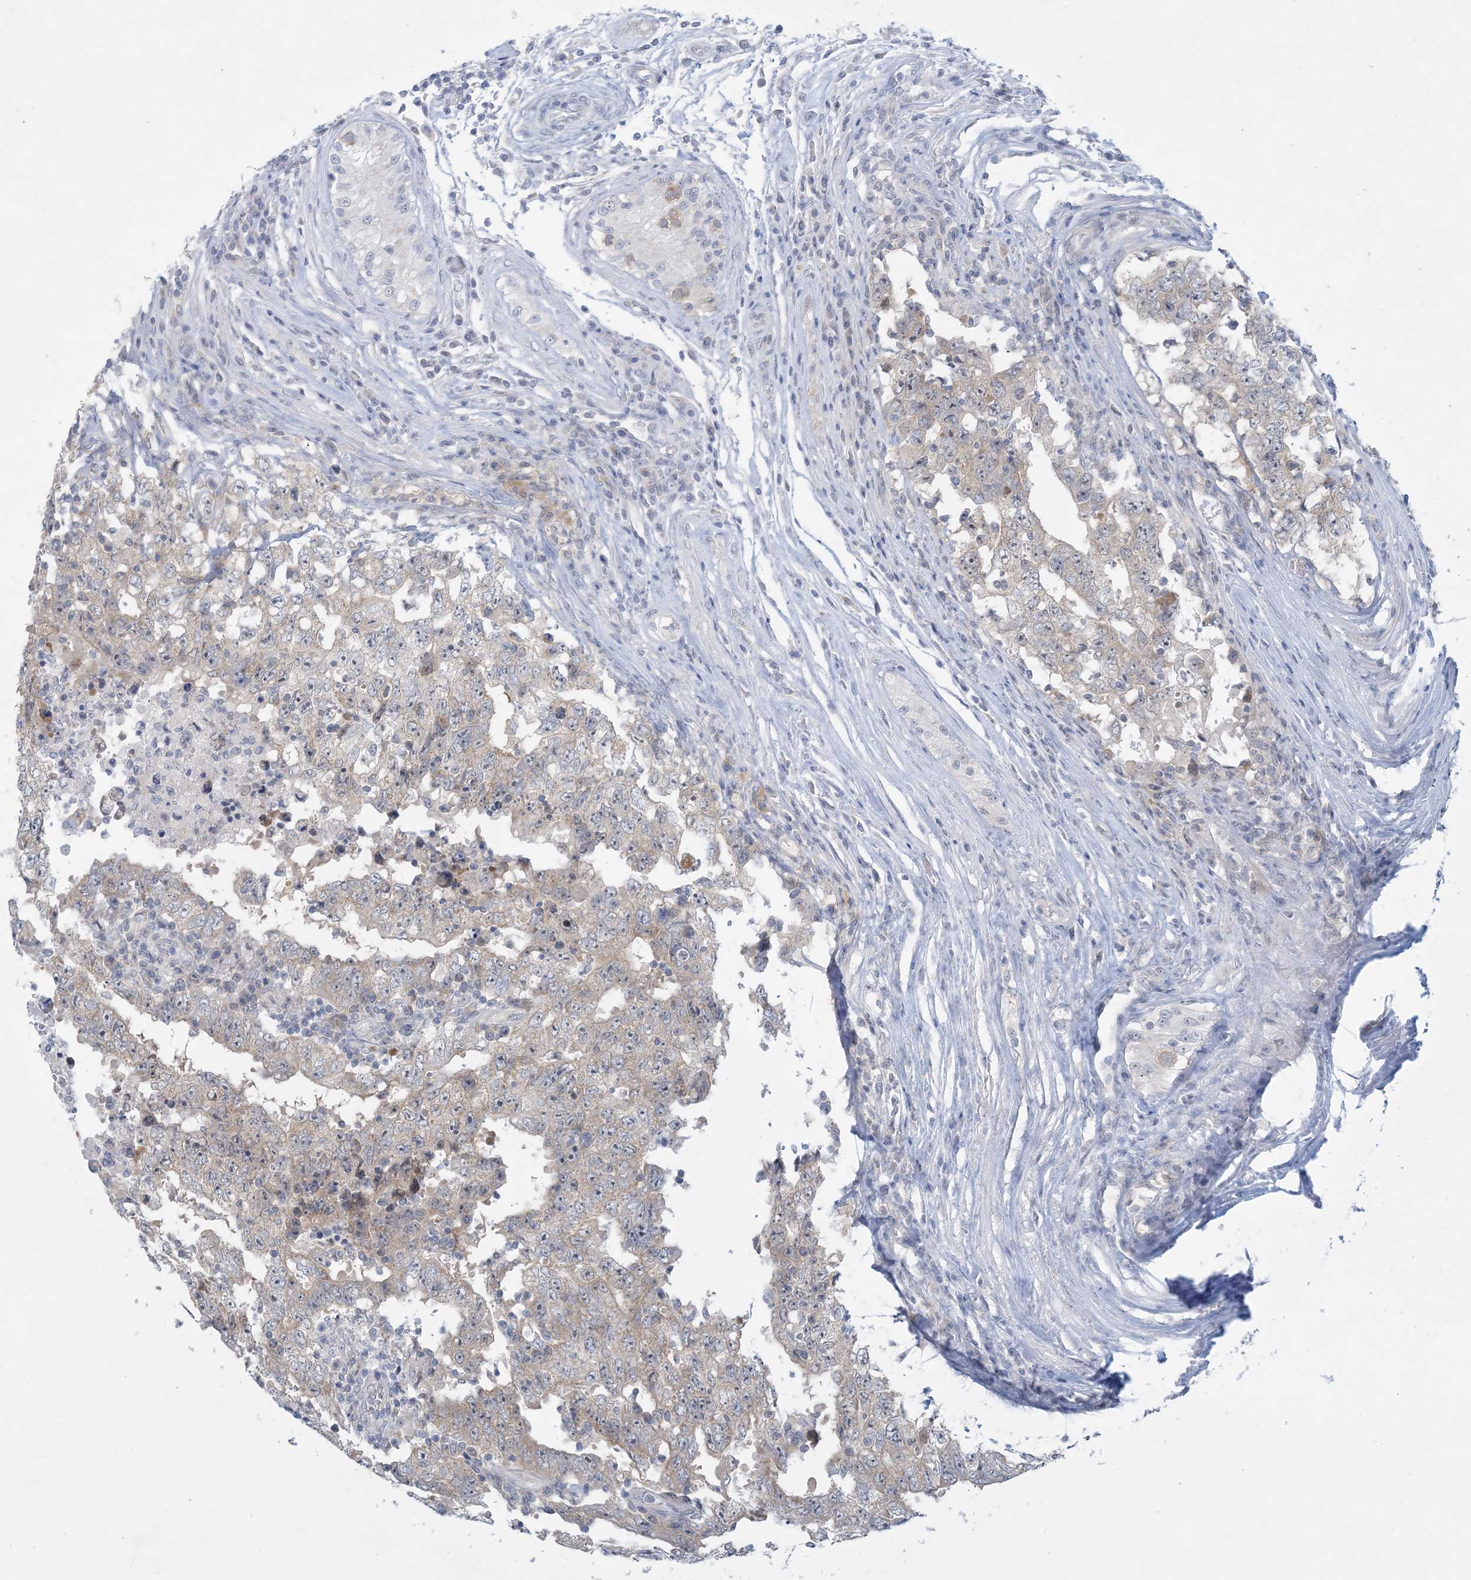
{"staining": {"intensity": "negative", "quantity": "none", "location": "none"}, "tissue": "testis cancer", "cell_type": "Tumor cells", "image_type": "cancer", "snomed": [{"axis": "morphology", "description": "Carcinoma, Embryonal, NOS"}, {"axis": "topography", "description": "Testis"}], "caption": "Tumor cells show no significant expression in testis cancer (embryonal carcinoma).", "gene": "MRPS18A", "patient": {"sex": "male", "age": 26}}